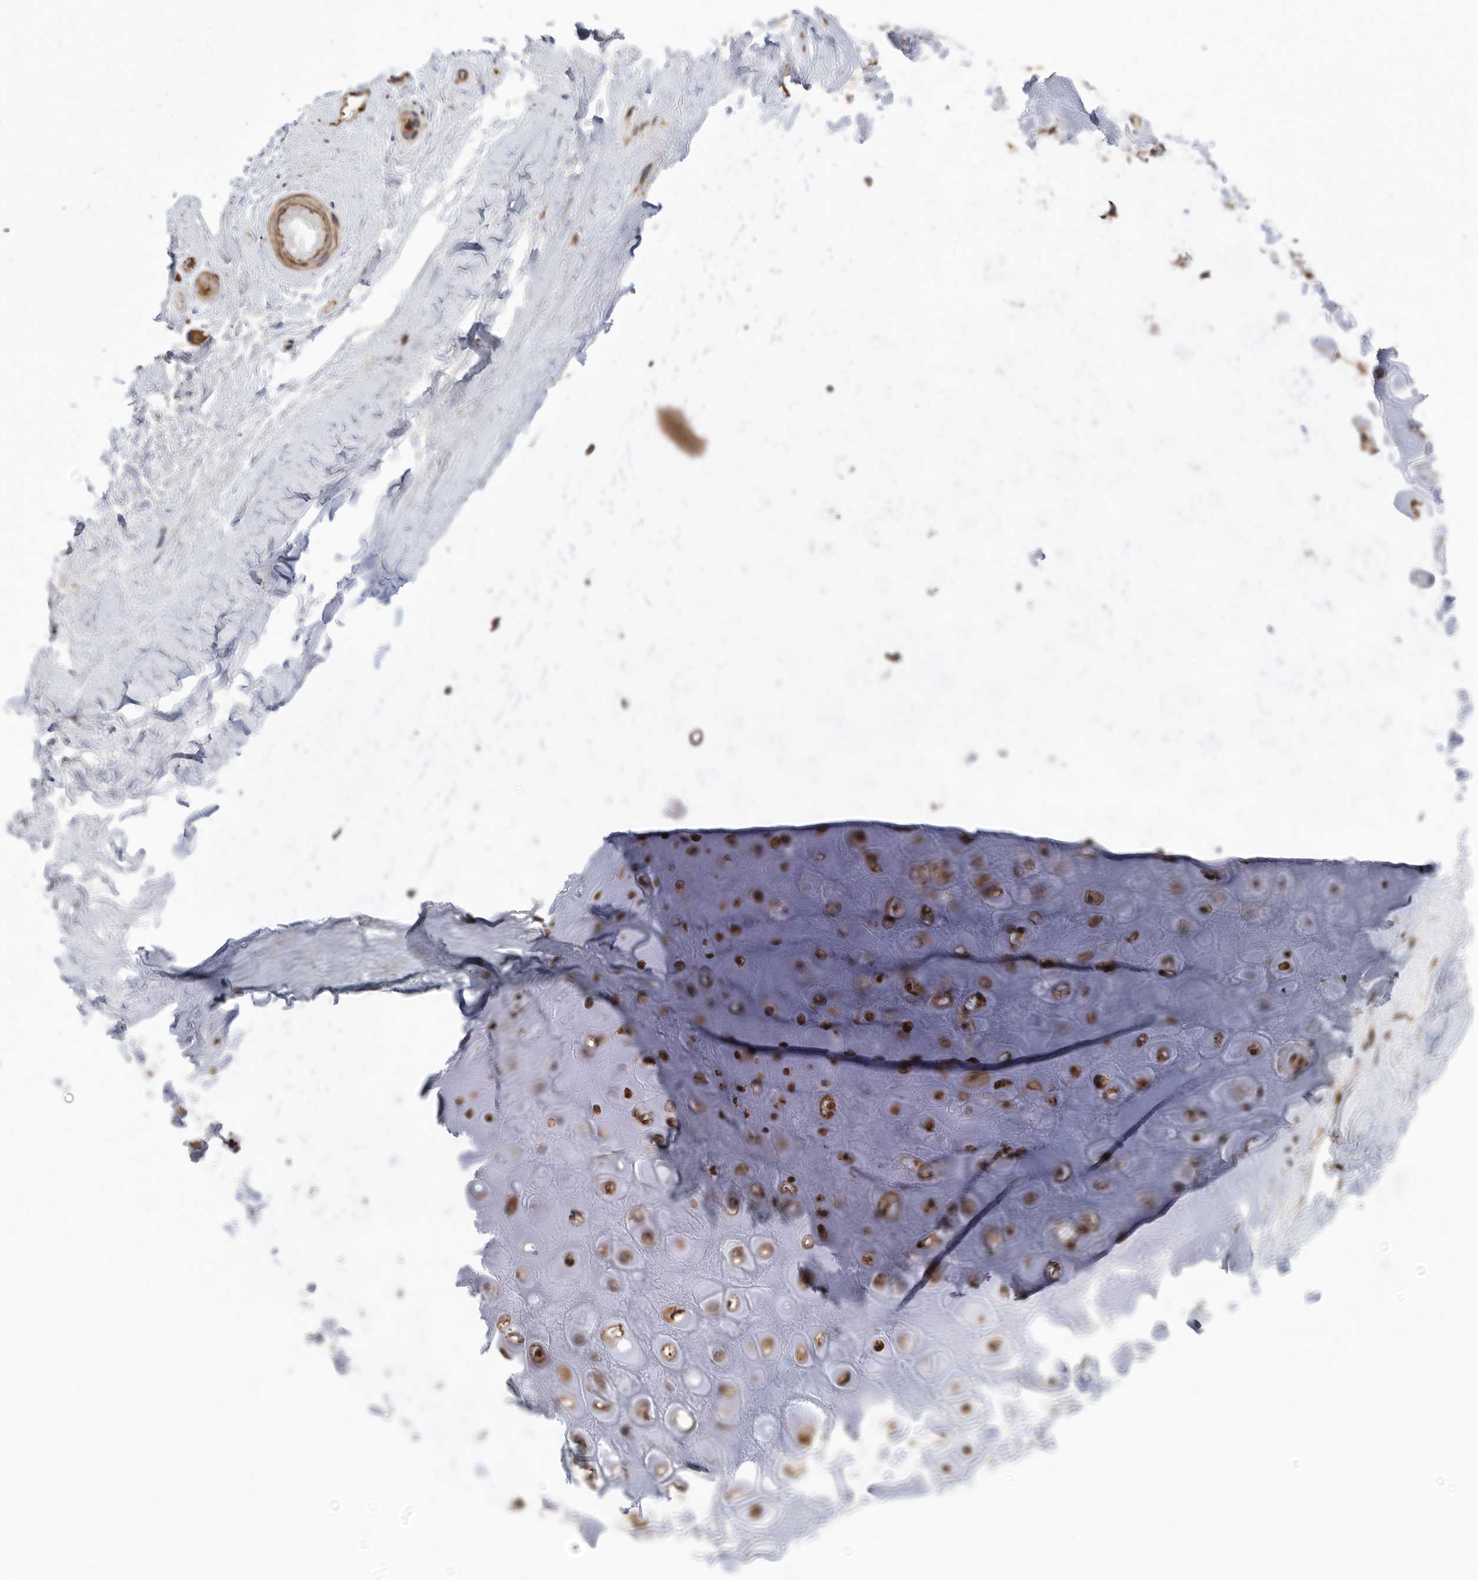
{"staining": {"intensity": "moderate", "quantity": ">75%", "location": "cytoplasmic/membranous"}, "tissue": "adipose tissue", "cell_type": "Adipocytes", "image_type": "normal", "snomed": [{"axis": "morphology", "description": "Normal tissue, NOS"}, {"axis": "morphology", "description": "Basal cell carcinoma"}, {"axis": "topography", "description": "Skin"}], "caption": "Moderate cytoplasmic/membranous protein expression is seen in approximately >75% of adipocytes in adipose tissue.", "gene": "SERINC2", "patient": {"sex": "female", "age": 89}}